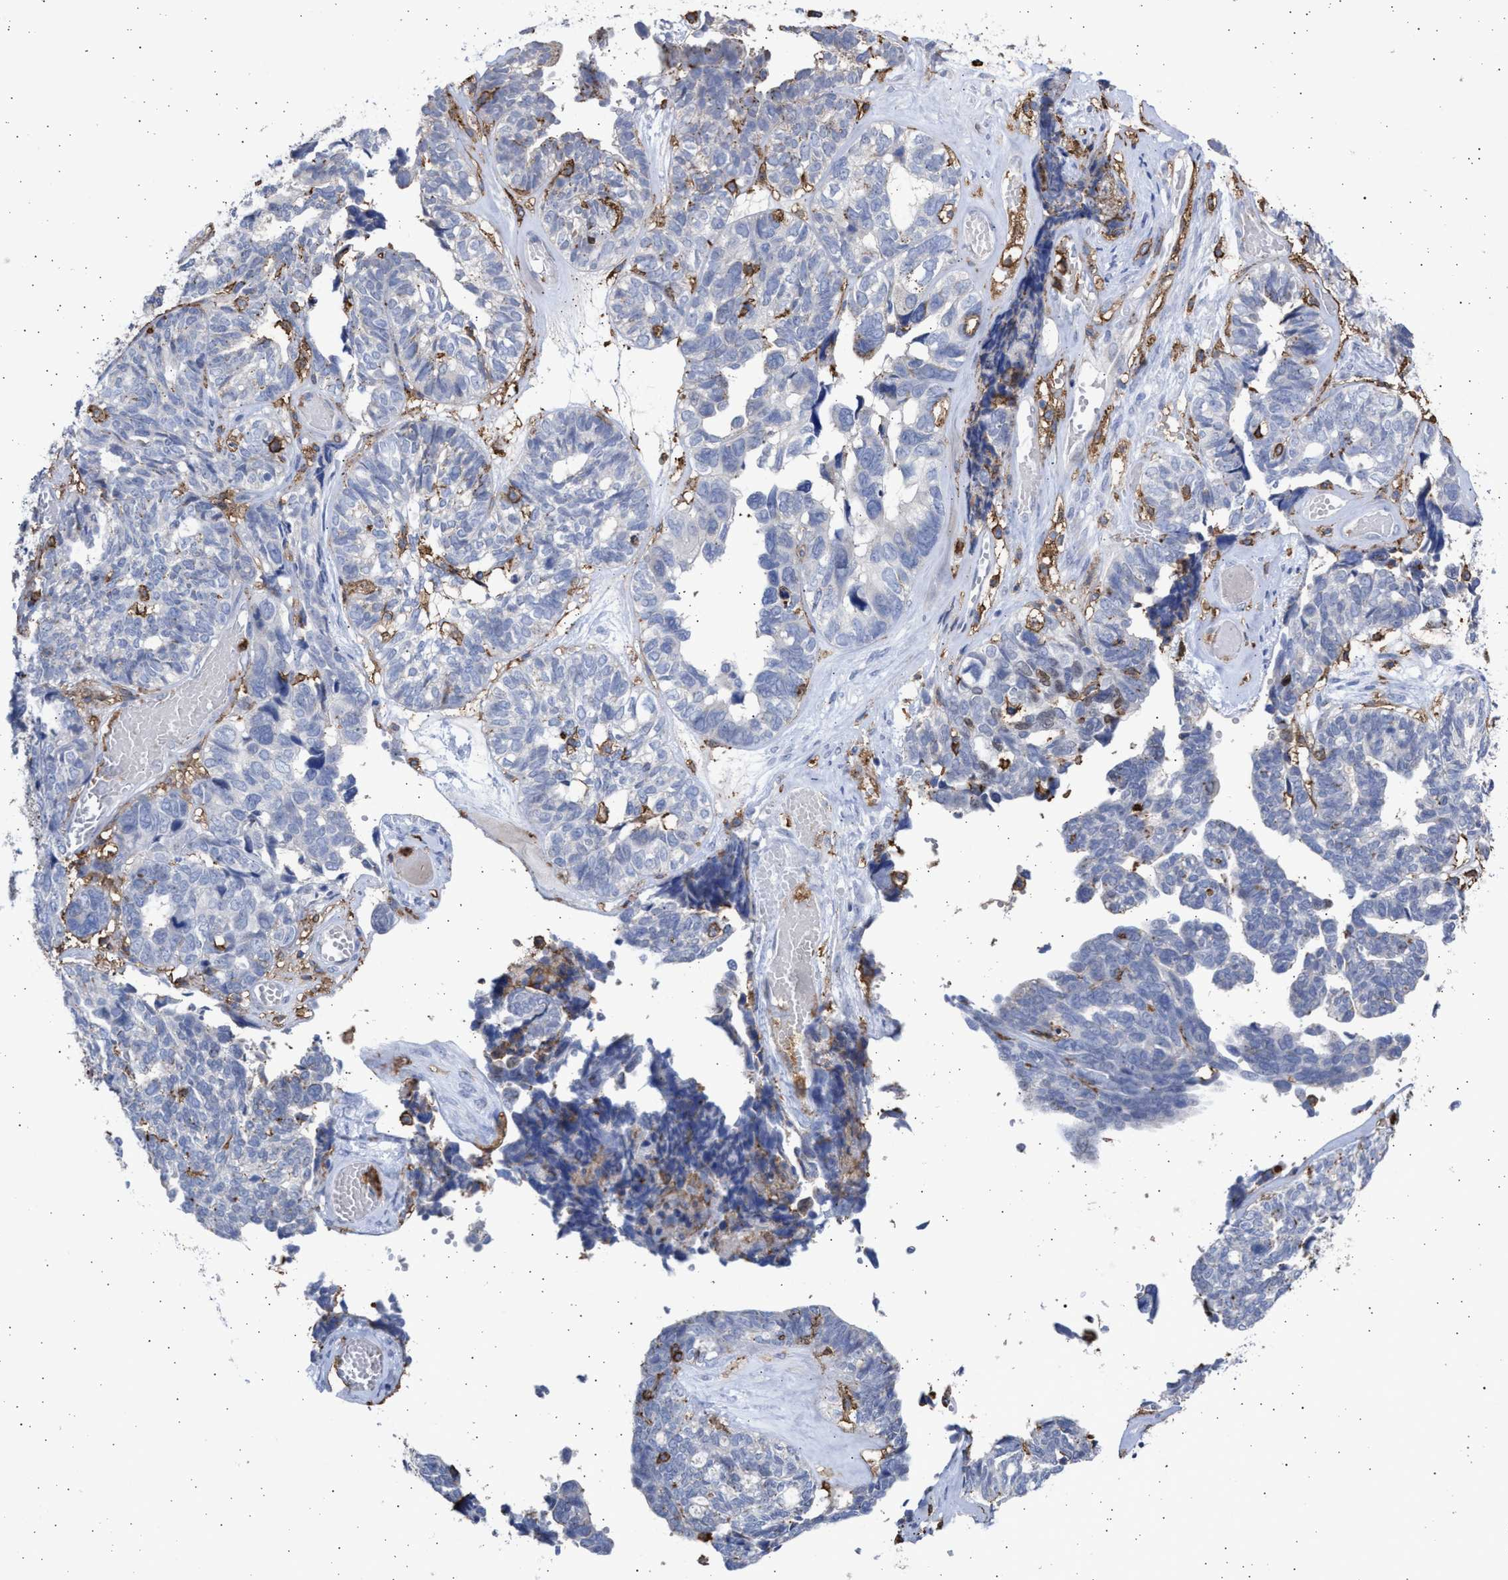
{"staining": {"intensity": "negative", "quantity": "none", "location": "none"}, "tissue": "ovarian cancer", "cell_type": "Tumor cells", "image_type": "cancer", "snomed": [{"axis": "morphology", "description": "Cystadenocarcinoma, serous, NOS"}, {"axis": "topography", "description": "Ovary"}], "caption": "Immunohistochemistry of human ovarian cancer displays no staining in tumor cells.", "gene": "FCER1A", "patient": {"sex": "female", "age": 79}}